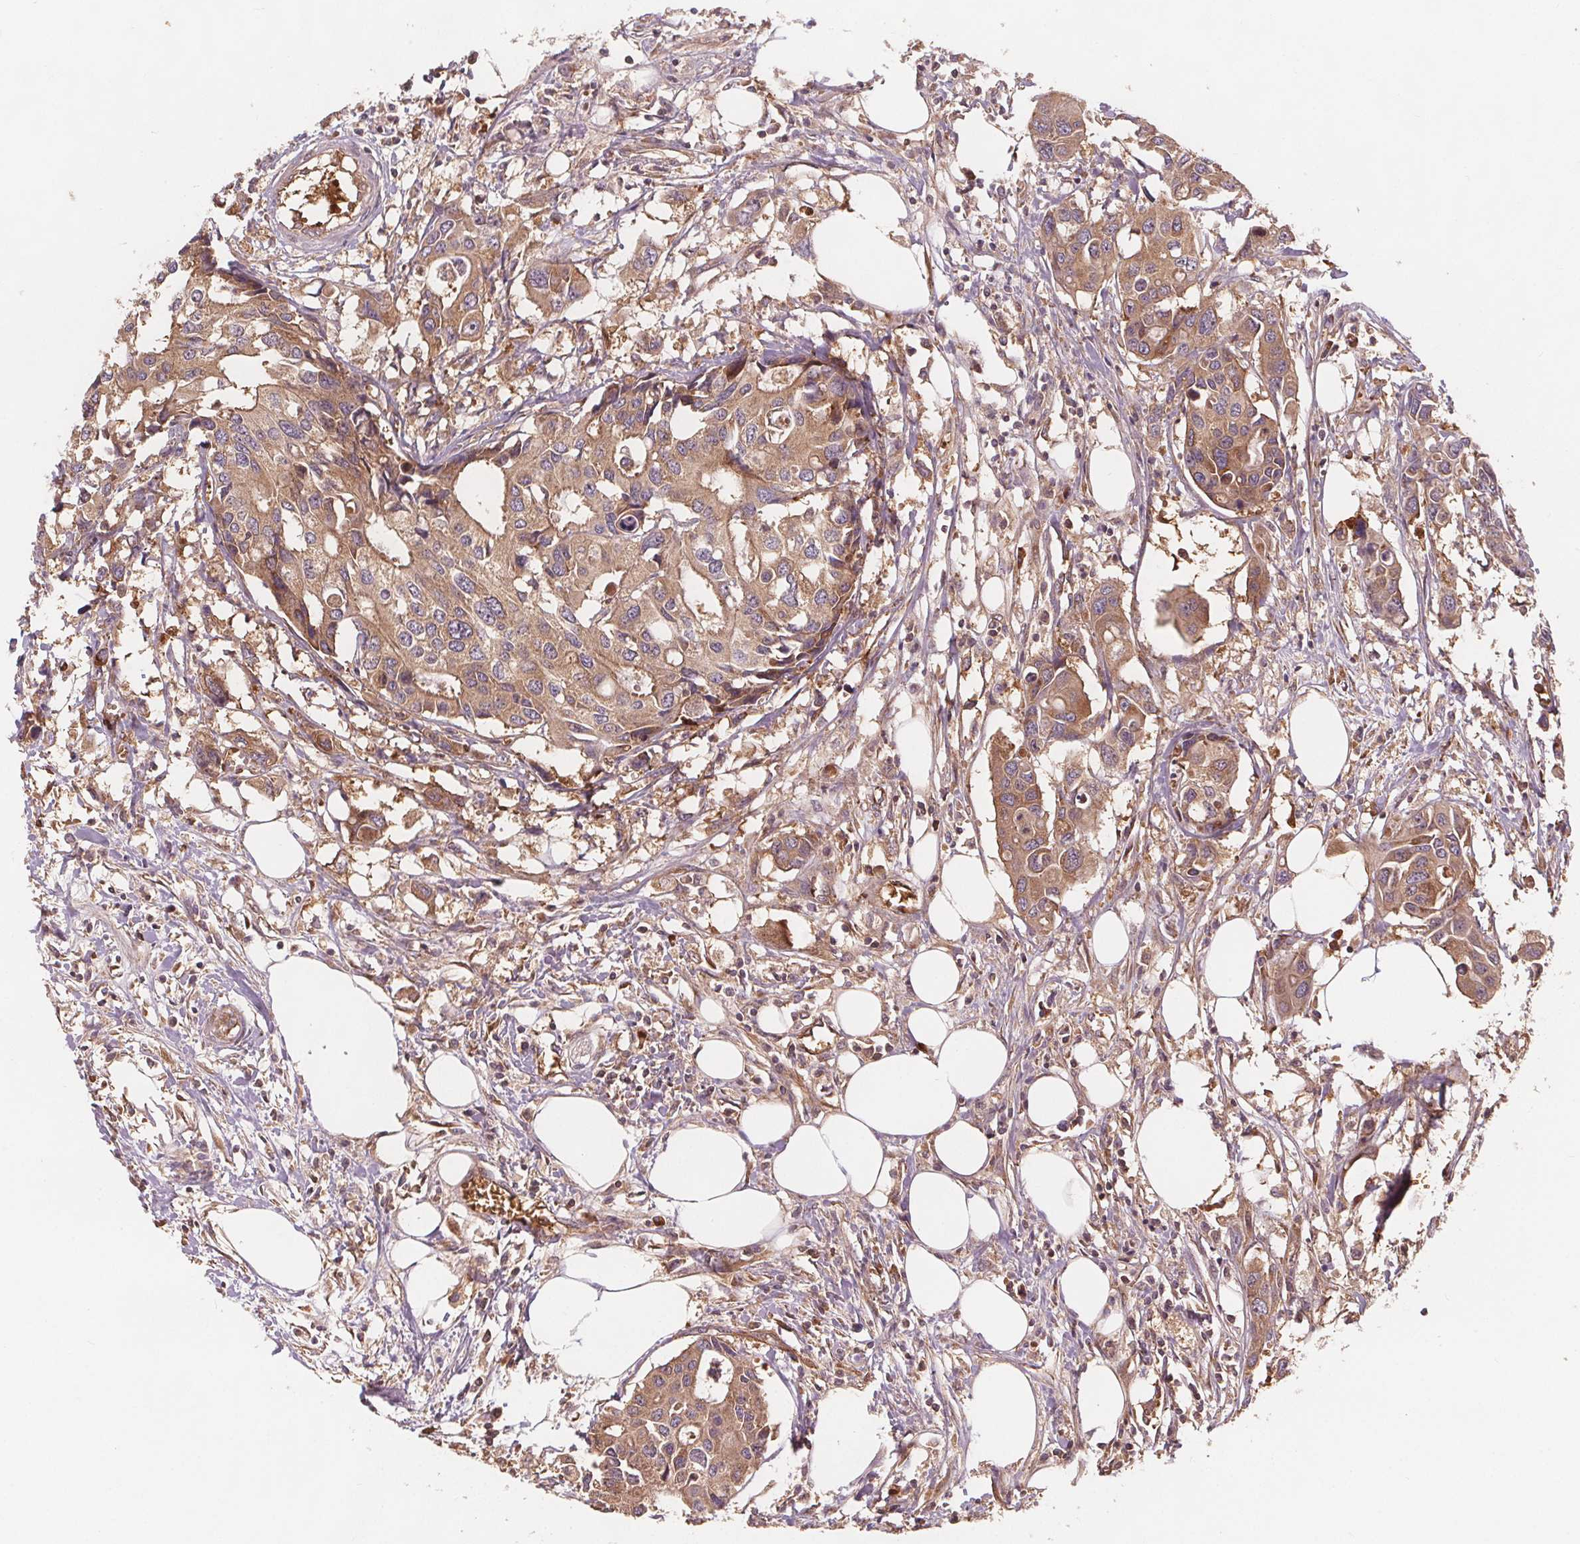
{"staining": {"intensity": "moderate", "quantity": ">75%", "location": "cytoplasmic/membranous"}, "tissue": "colorectal cancer", "cell_type": "Tumor cells", "image_type": "cancer", "snomed": [{"axis": "morphology", "description": "Adenocarcinoma, NOS"}, {"axis": "topography", "description": "Colon"}], "caption": "Protein expression analysis of colorectal adenocarcinoma reveals moderate cytoplasmic/membranous positivity in about >75% of tumor cells. (DAB IHC, brown staining for protein, blue staining for nuclei).", "gene": "EIF3D", "patient": {"sex": "male", "age": 77}}